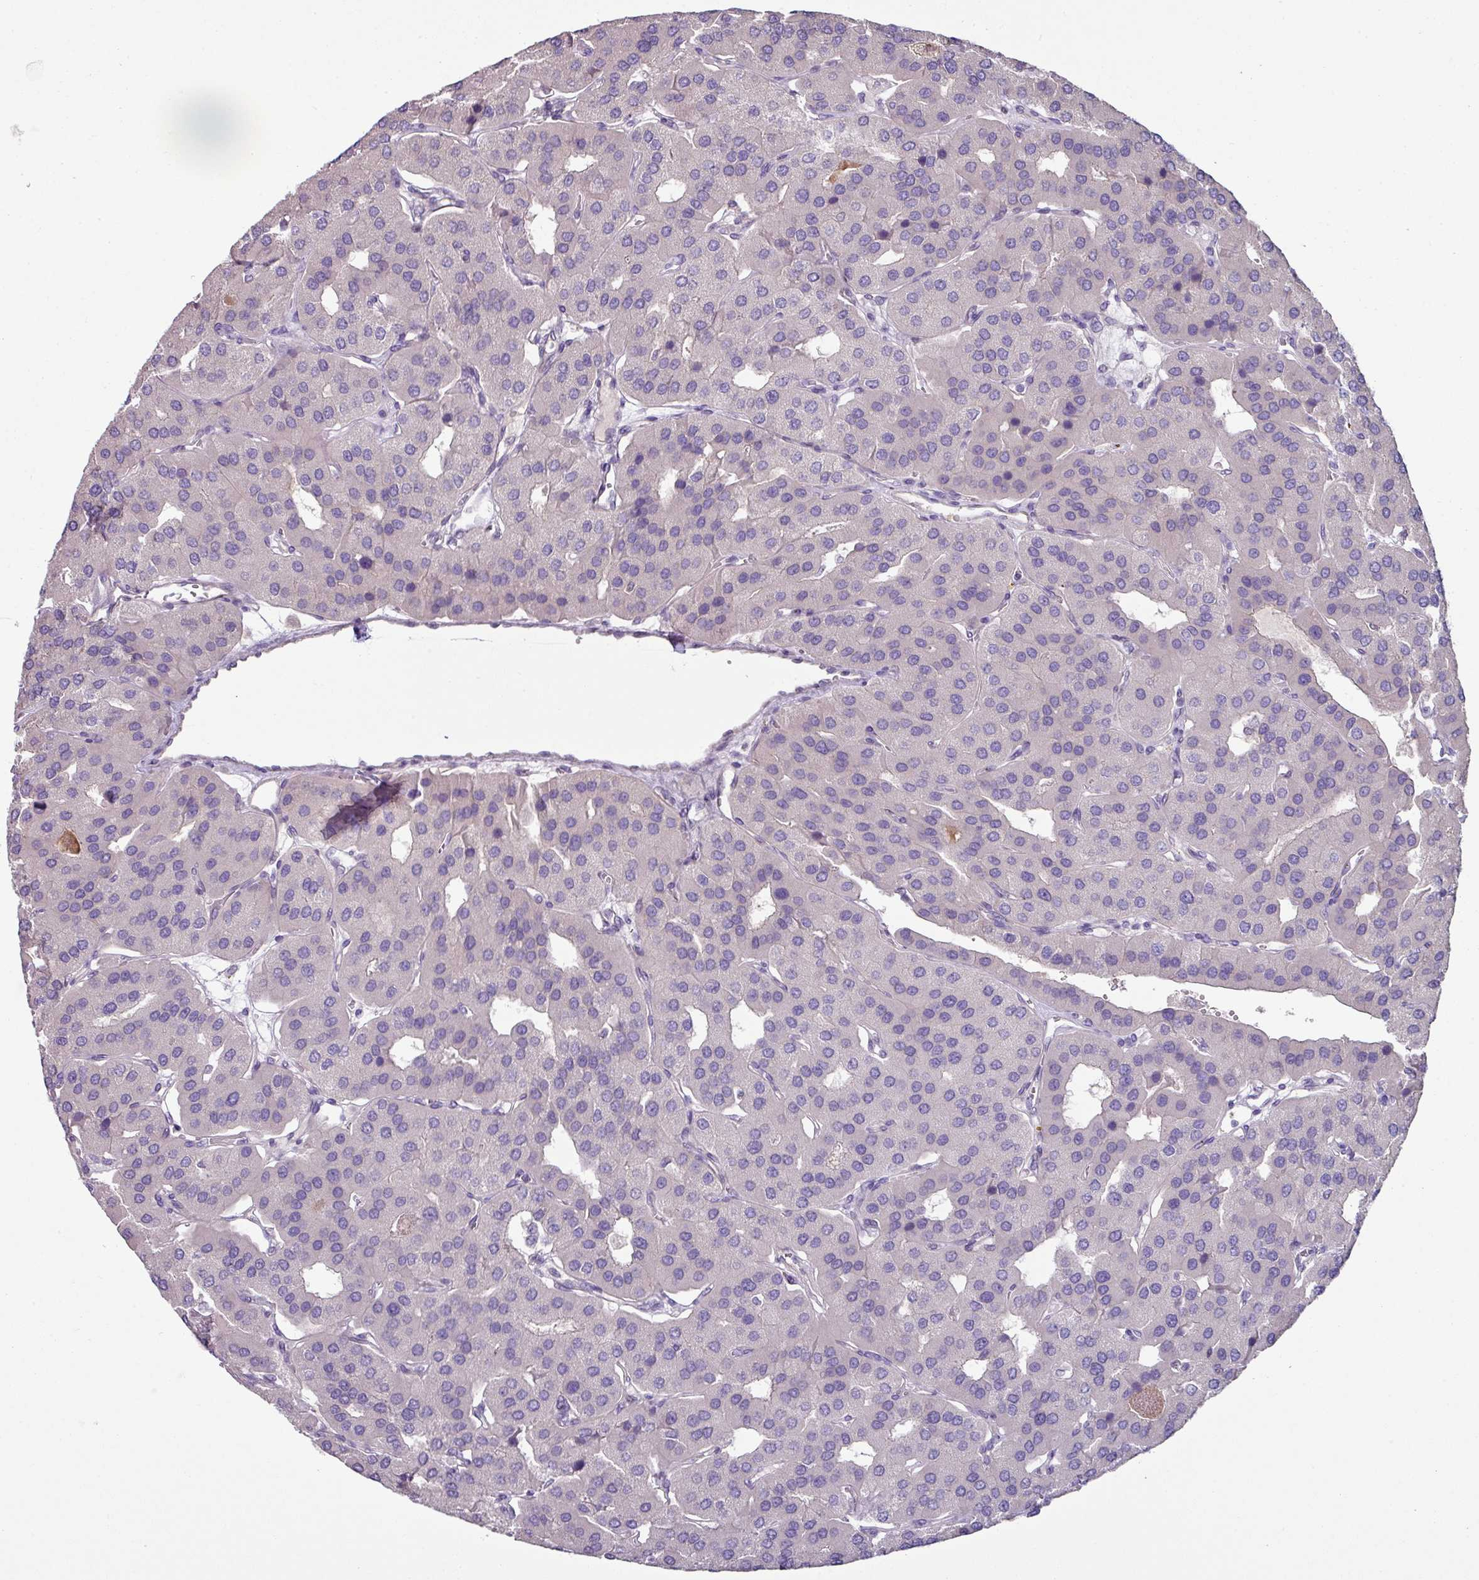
{"staining": {"intensity": "negative", "quantity": "none", "location": "none"}, "tissue": "parathyroid gland", "cell_type": "Glandular cells", "image_type": "normal", "snomed": [{"axis": "morphology", "description": "Normal tissue, NOS"}, {"axis": "morphology", "description": "Adenoma, NOS"}, {"axis": "topography", "description": "Parathyroid gland"}], "caption": "DAB immunohistochemical staining of benign human parathyroid gland shows no significant expression in glandular cells. (DAB immunohistochemistry (IHC) with hematoxylin counter stain).", "gene": "LRRC9", "patient": {"sex": "female", "age": 86}}